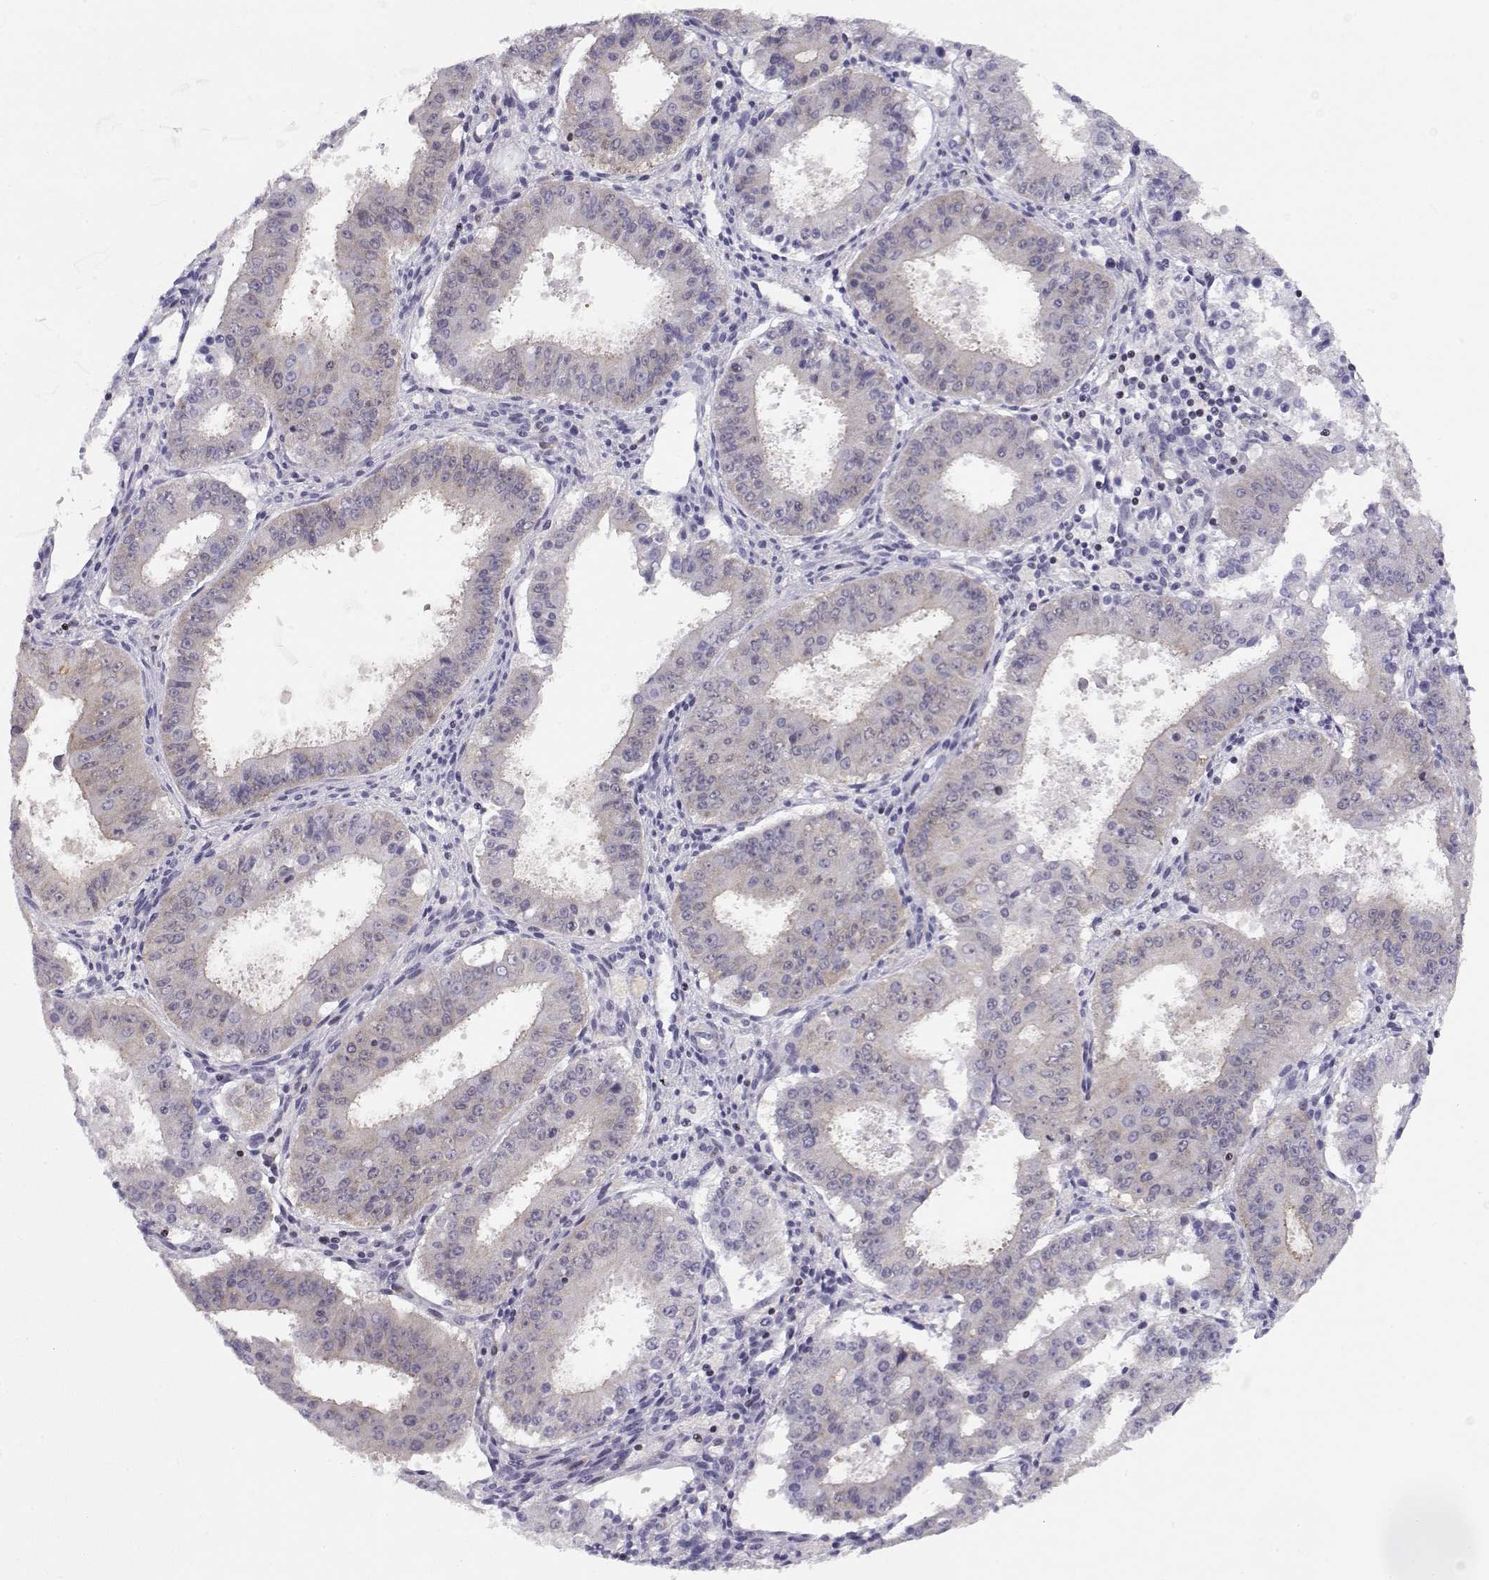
{"staining": {"intensity": "weak", "quantity": "<25%", "location": "cytoplasmic/membranous"}, "tissue": "ovarian cancer", "cell_type": "Tumor cells", "image_type": "cancer", "snomed": [{"axis": "morphology", "description": "Carcinoma, endometroid"}, {"axis": "topography", "description": "Ovary"}], "caption": "Immunohistochemistry (IHC) micrograph of neoplastic tissue: human ovarian cancer stained with DAB demonstrates no significant protein expression in tumor cells. Nuclei are stained in blue.", "gene": "CRX", "patient": {"sex": "female", "age": 42}}